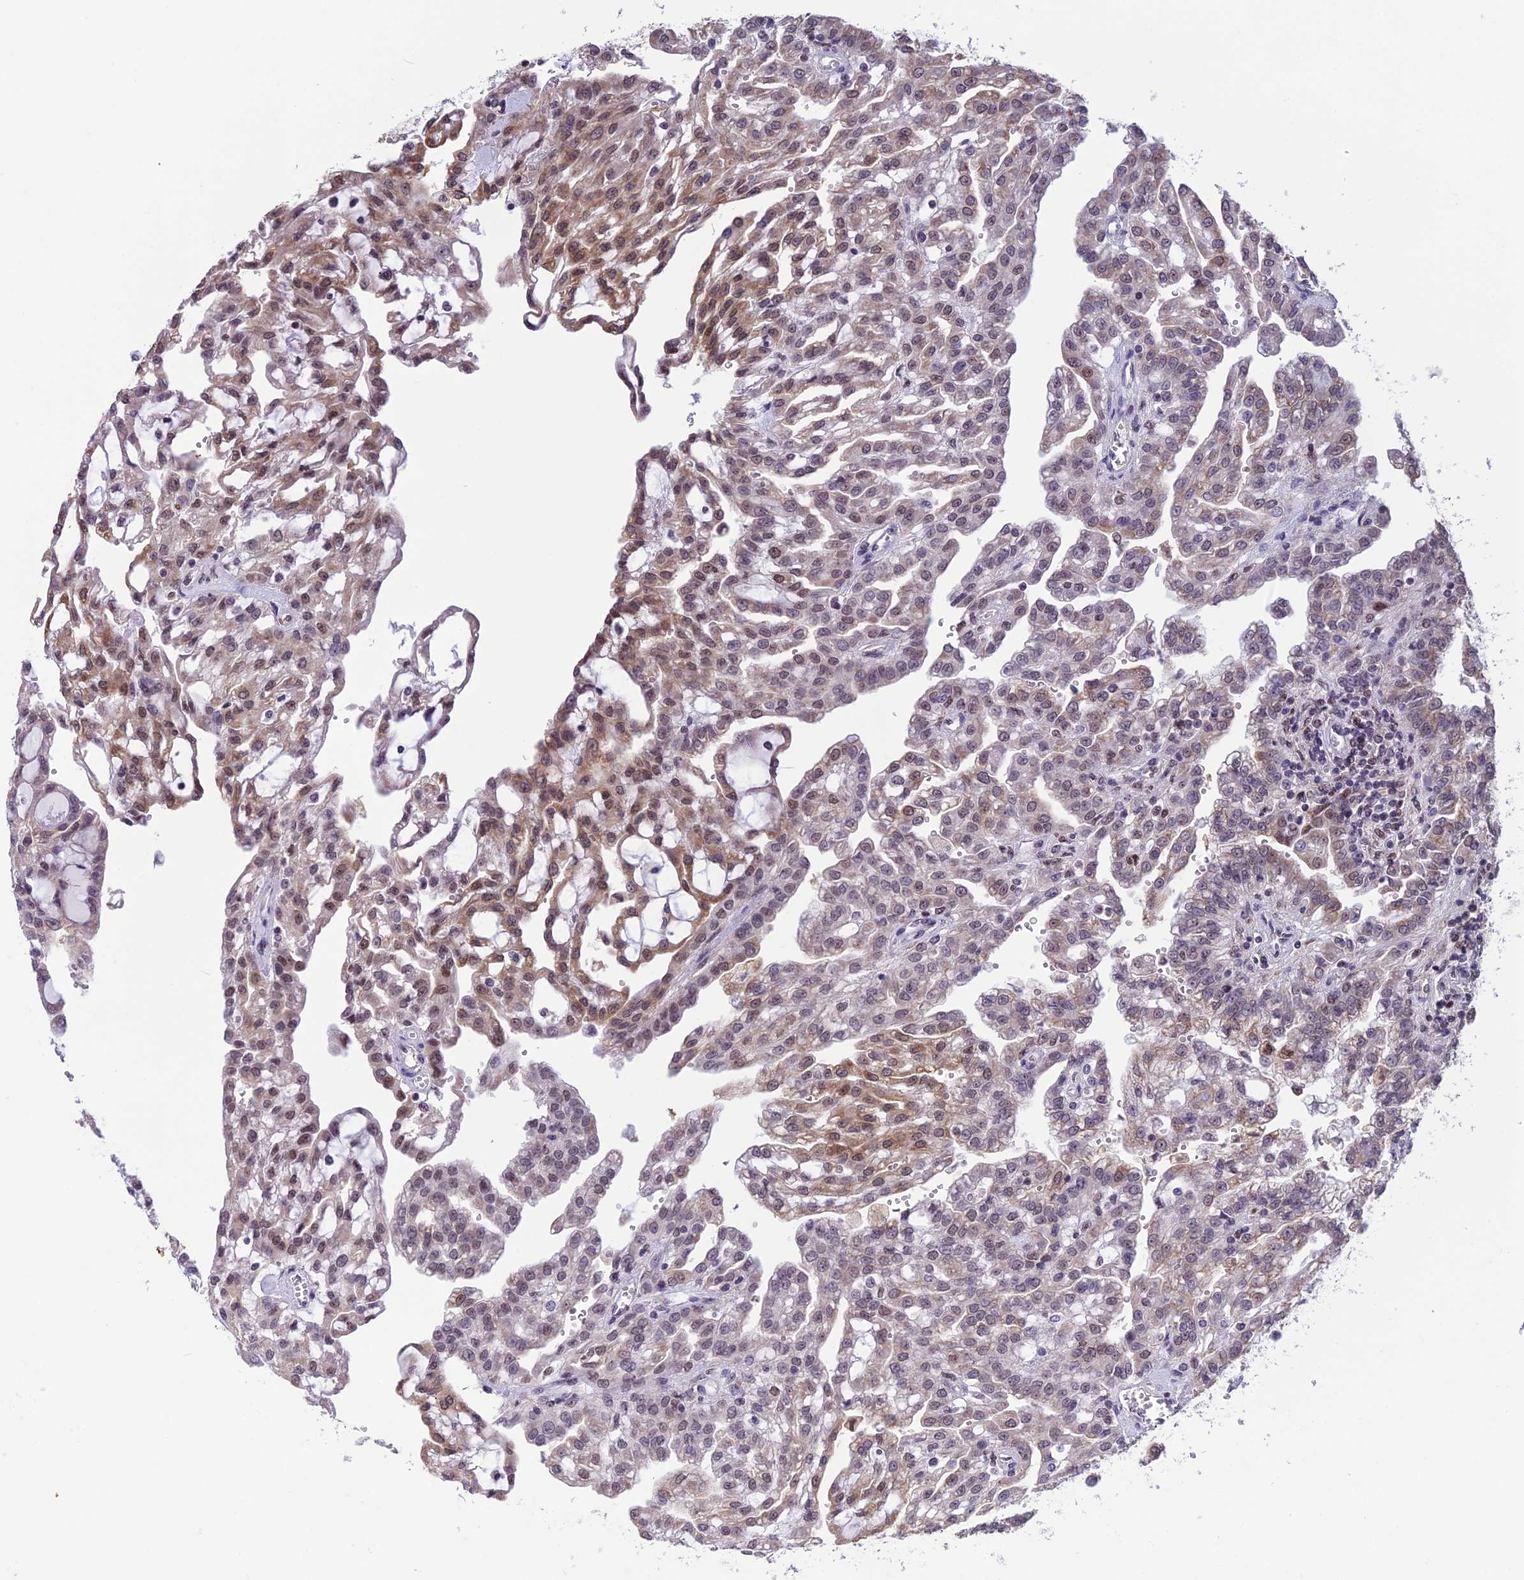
{"staining": {"intensity": "moderate", "quantity": "25%-75%", "location": "cytoplasmic/membranous,nuclear"}, "tissue": "renal cancer", "cell_type": "Tumor cells", "image_type": "cancer", "snomed": [{"axis": "morphology", "description": "Adenocarcinoma, NOS"}, {"axis": "topography", "description": "Kidney"}], "caption": "Renal cancer stained for a protein (brown) displays moderate cytoplasmic/membranous and nuclear positive staining in about 25%-75% of tumor cells.", "gene": "MIS12", "patient": {"sex": "male", "age": 63}}